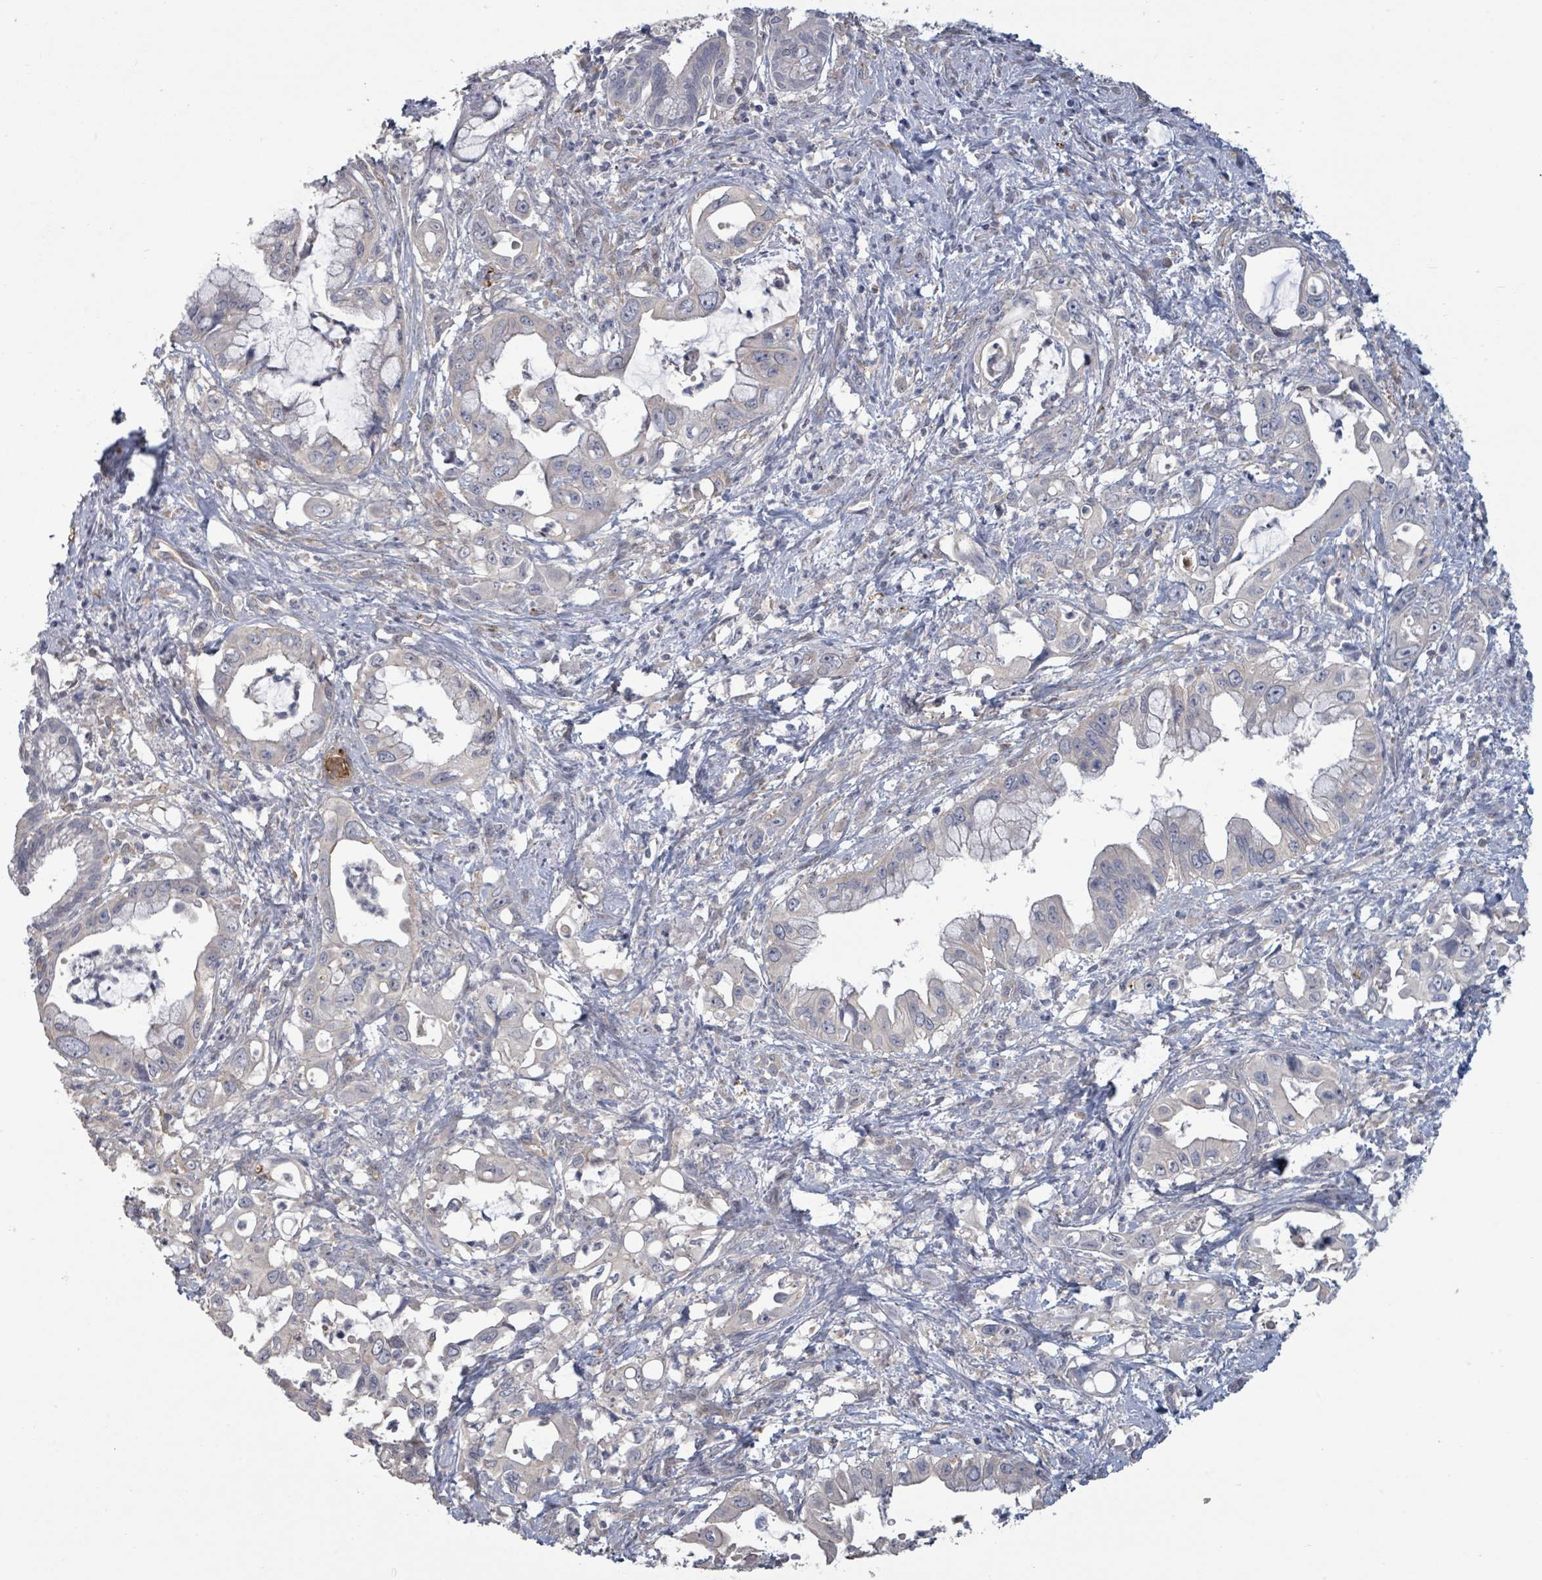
{"staining": {"intensity": "negative", "quantity": "none", "location": "none"}, "tissue": "pancreatic cancer", "cell_type": "Tumor cells", "image_type": "cancer", "snomed": [{"axis": "morphology", "description": "Adenocarcinoma, NOS"}, {"axis": "topography", "description": "Pancreas"}], "caption": "Immunohistochemical staining of pancreatic cancer (adenocarcinoma) reveals no significant expression in tumor cells.", "gene": "PLAUR", "patient": {"sex": "male", "age": 61}}